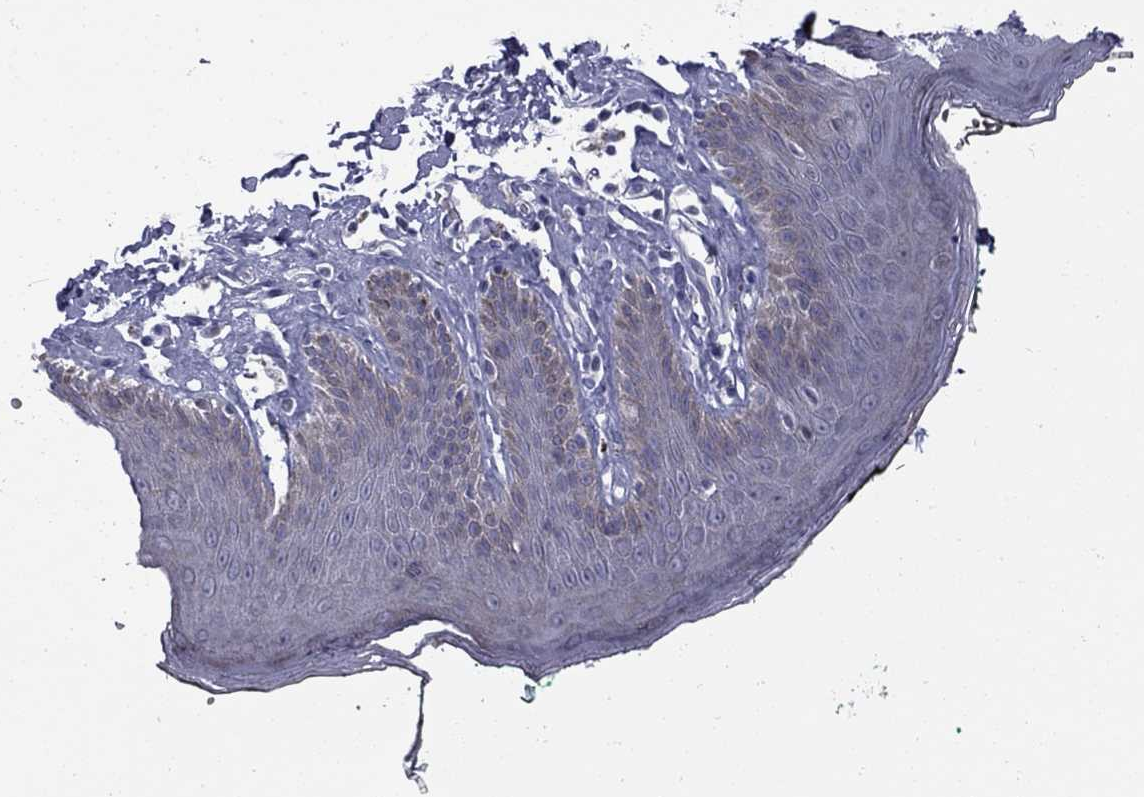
{"staining": {"intensity": "negative", "quantity": "none", "location": "none"}, "tissue": "skin", "cell_type": "Epidermal cells", "image_type": "normal", "snomed": [{"axis": "morphology", "description": "Normal tissue, NOS"}, {"axis": "topography", "description": "Vulva"}, {"axis": "topography", "description": "Peripheral nerve tissue"}], "caption": "There is no significant positivity in epidermal cells of skin. (DAB (3,3'-diaminobenzidine) immunohistochemistry with hematoxylin counter stain).", "gene": "NRARP", "patient": {"sex": "female", "age": 66}}